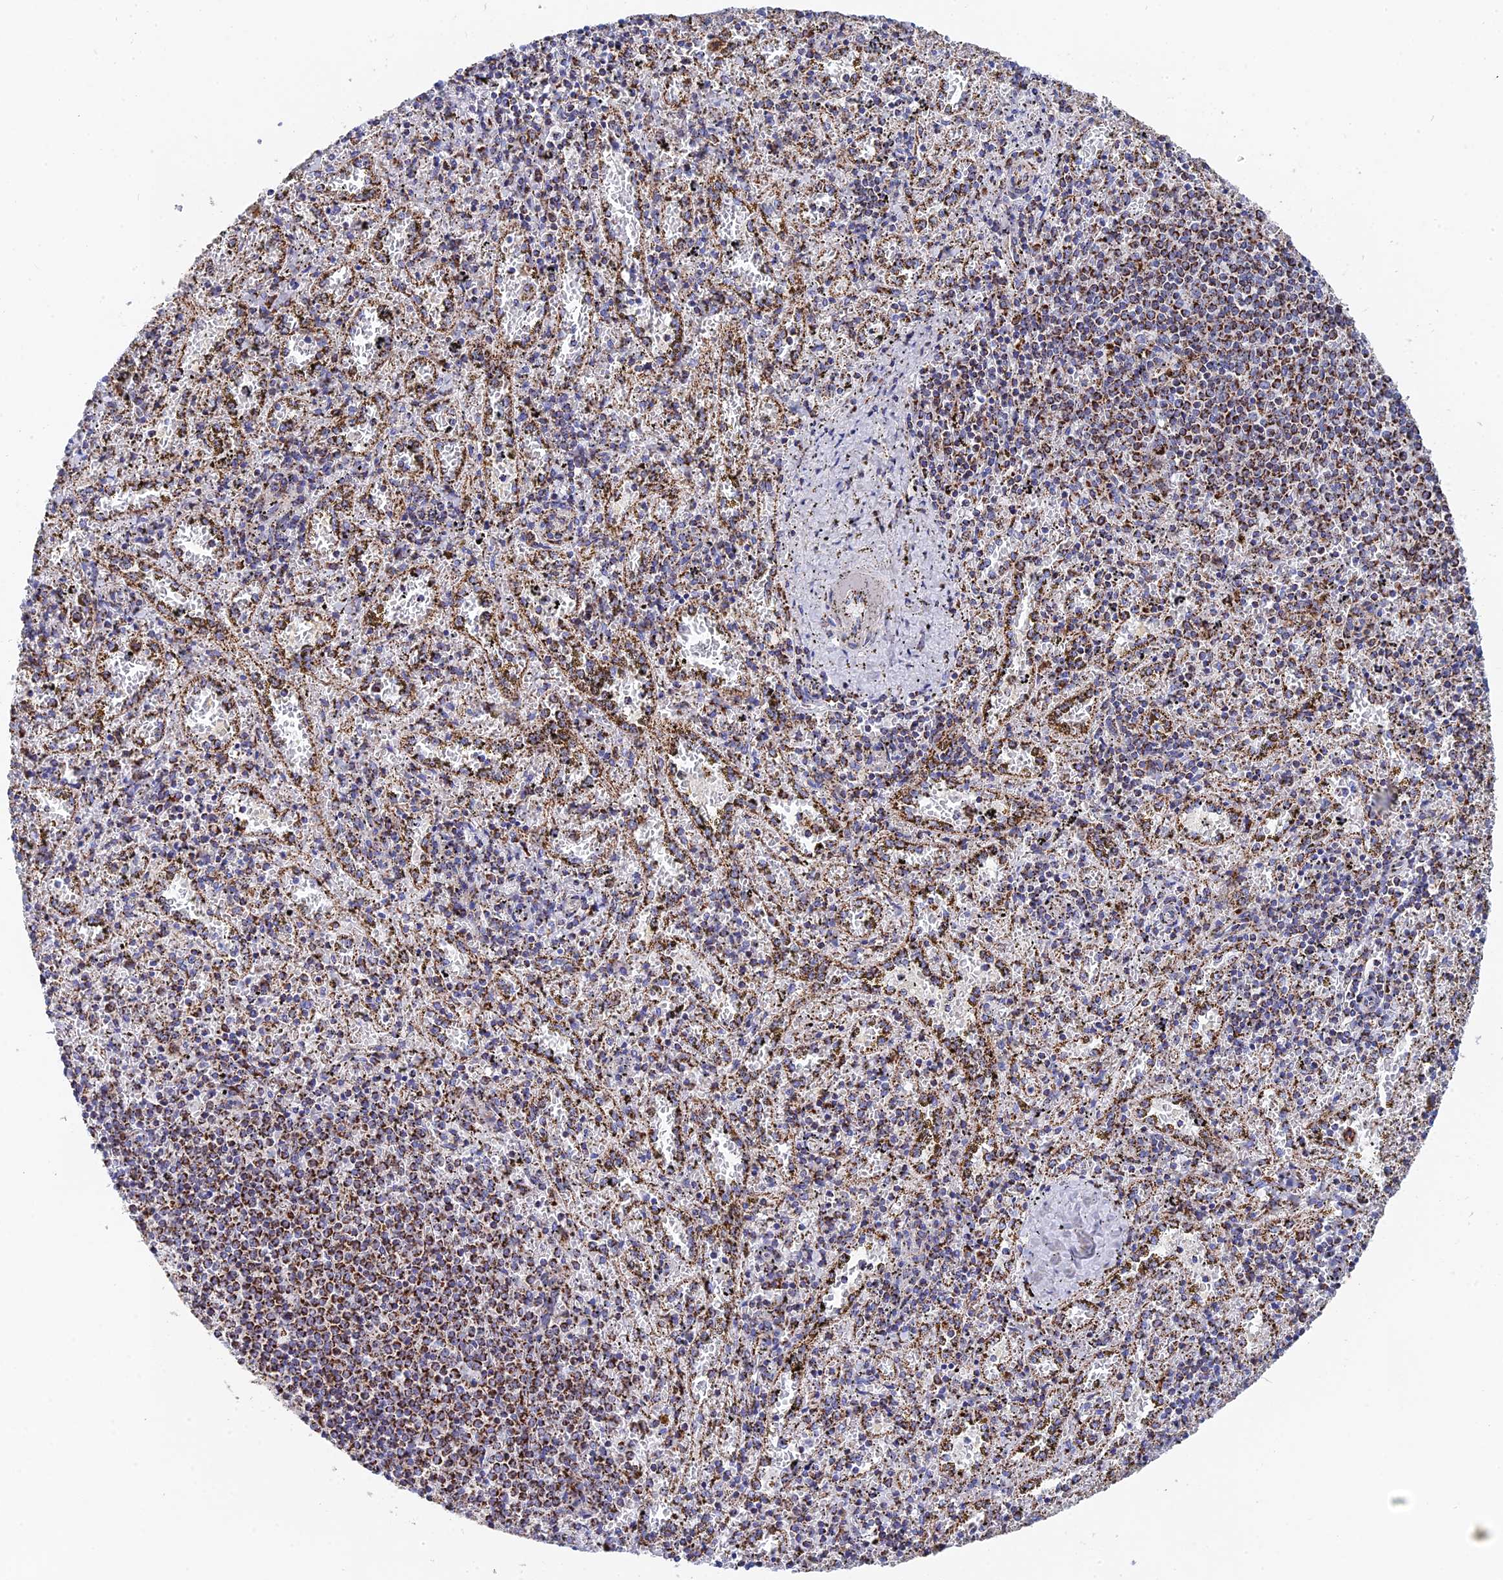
{"staining": {"intensity": "moderate", "quantity": "<25%", "location": "cytoplasmic/membranous"}, "tissue": "spleen", "cell_type": "Cells in red pulp", "image_type": "normal", "snomed": [{"axis": "morphology", "description": "Normal tissue, NOS"}, {"axis": "topography", "description": "Spleen"}], "caption": "Immunohistochemistry (DAB) staining of unremarkable spleen displays moderate cytoplasmic/membranous protein staining in approximately <25% of cells in red pulp.", "gene": "NDUFA5", "patient": {"sex": "male", "age": 11}}